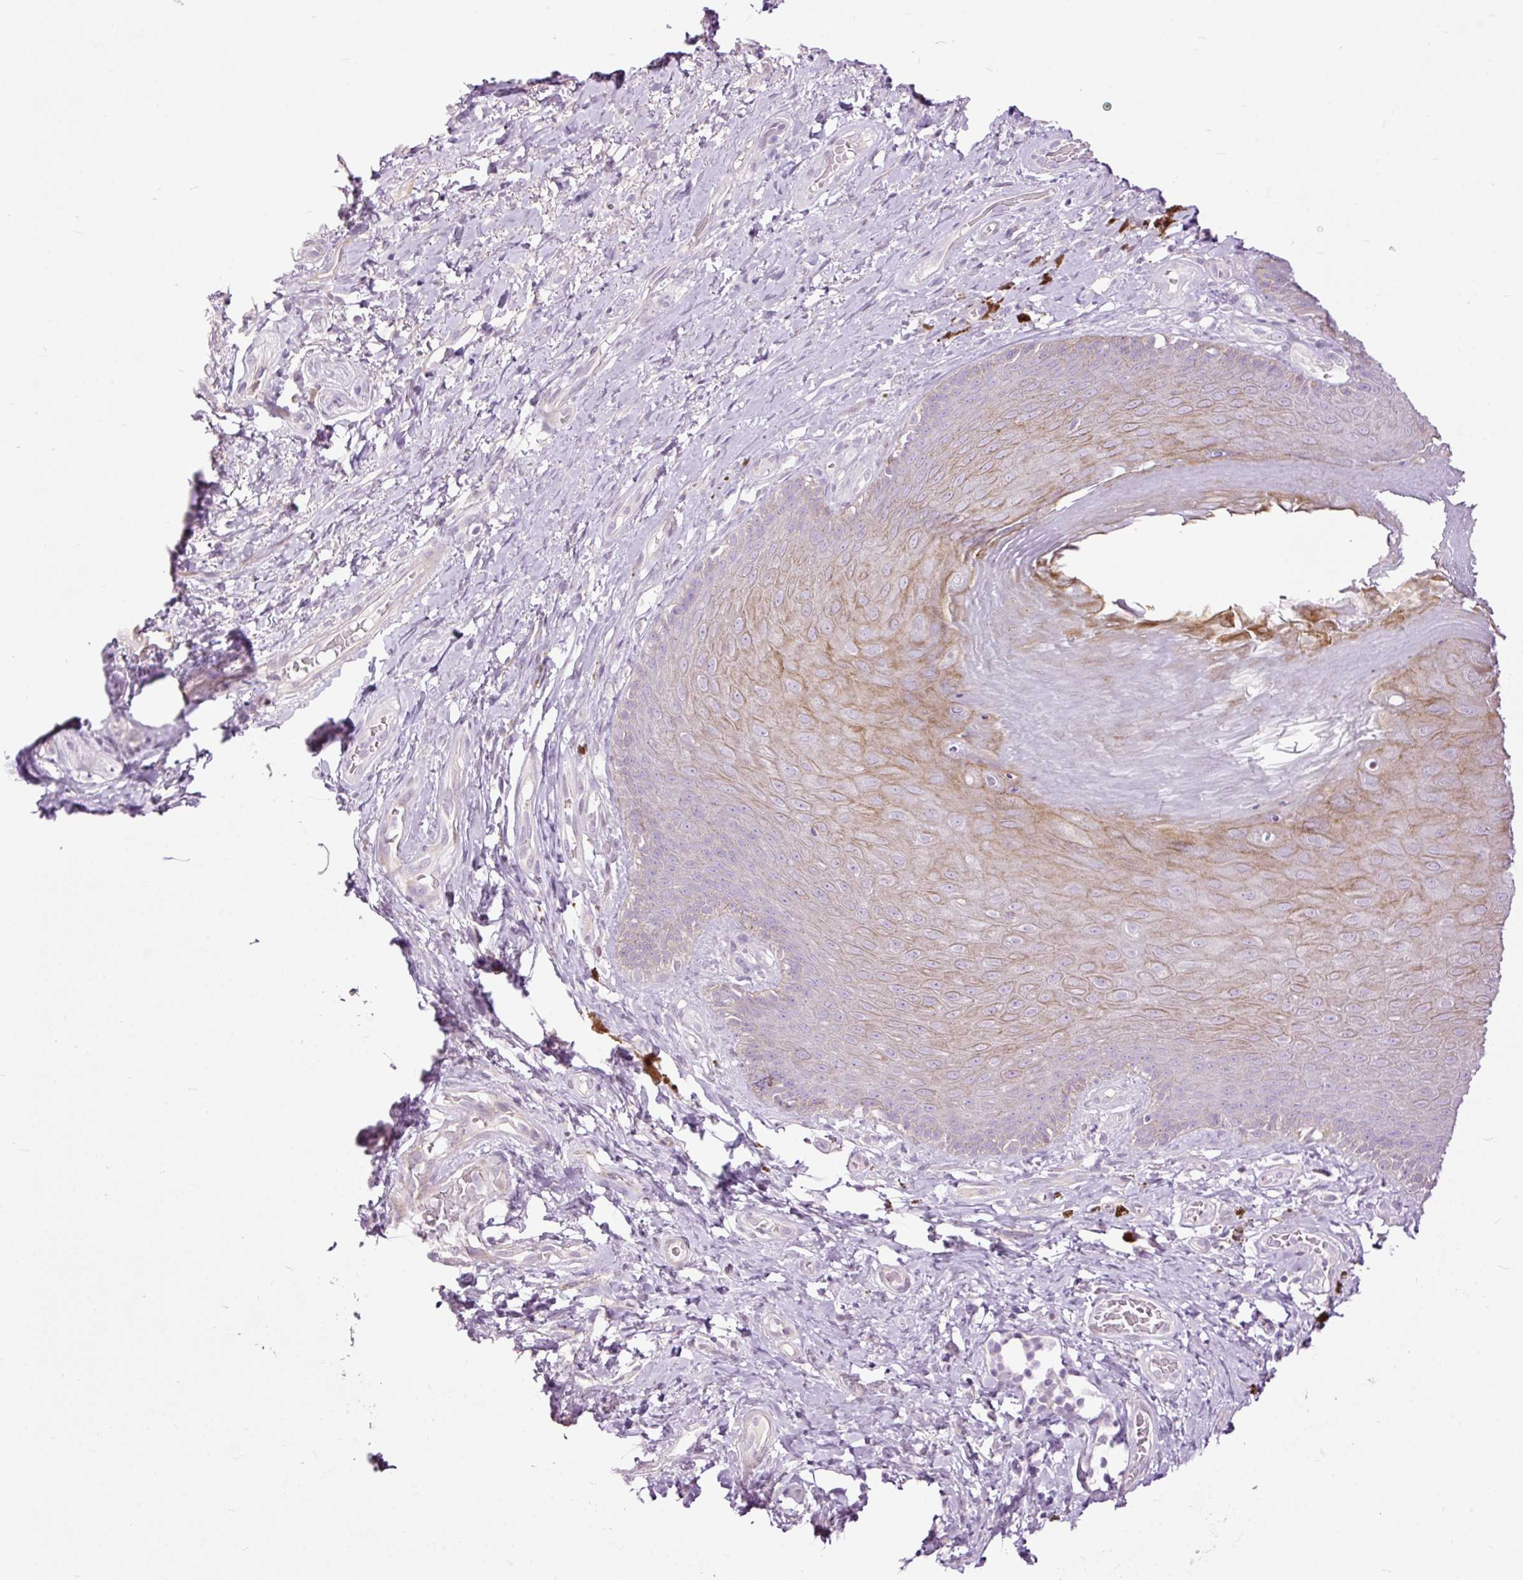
{"staining": {"intensity": "moderate", "quantity": "<25%", "location": "cytoplasmic/membranous"}, "tissue": "skin", "cell_type": "Epidermal cells", "image_type": "normal", "snomed": [{"axis": "morphology", "description": "Normal tissue, NOS"}, {"axis": "topography", "description": "Anal"}, {"axis": "topography", "description": "Peripheral nerve tissue"}], "caption": "High-power microscopy captured an immunohistochemistry histopathology image of benign skin, revealing moderate cytoplasmic/membranous expression in about <25% of epidermal cells. (DAB IHC, brown staining for protein, blue staining for nuclei).", "gene": "FCRL4", "patient": {"sex": "male", "age": 53}}